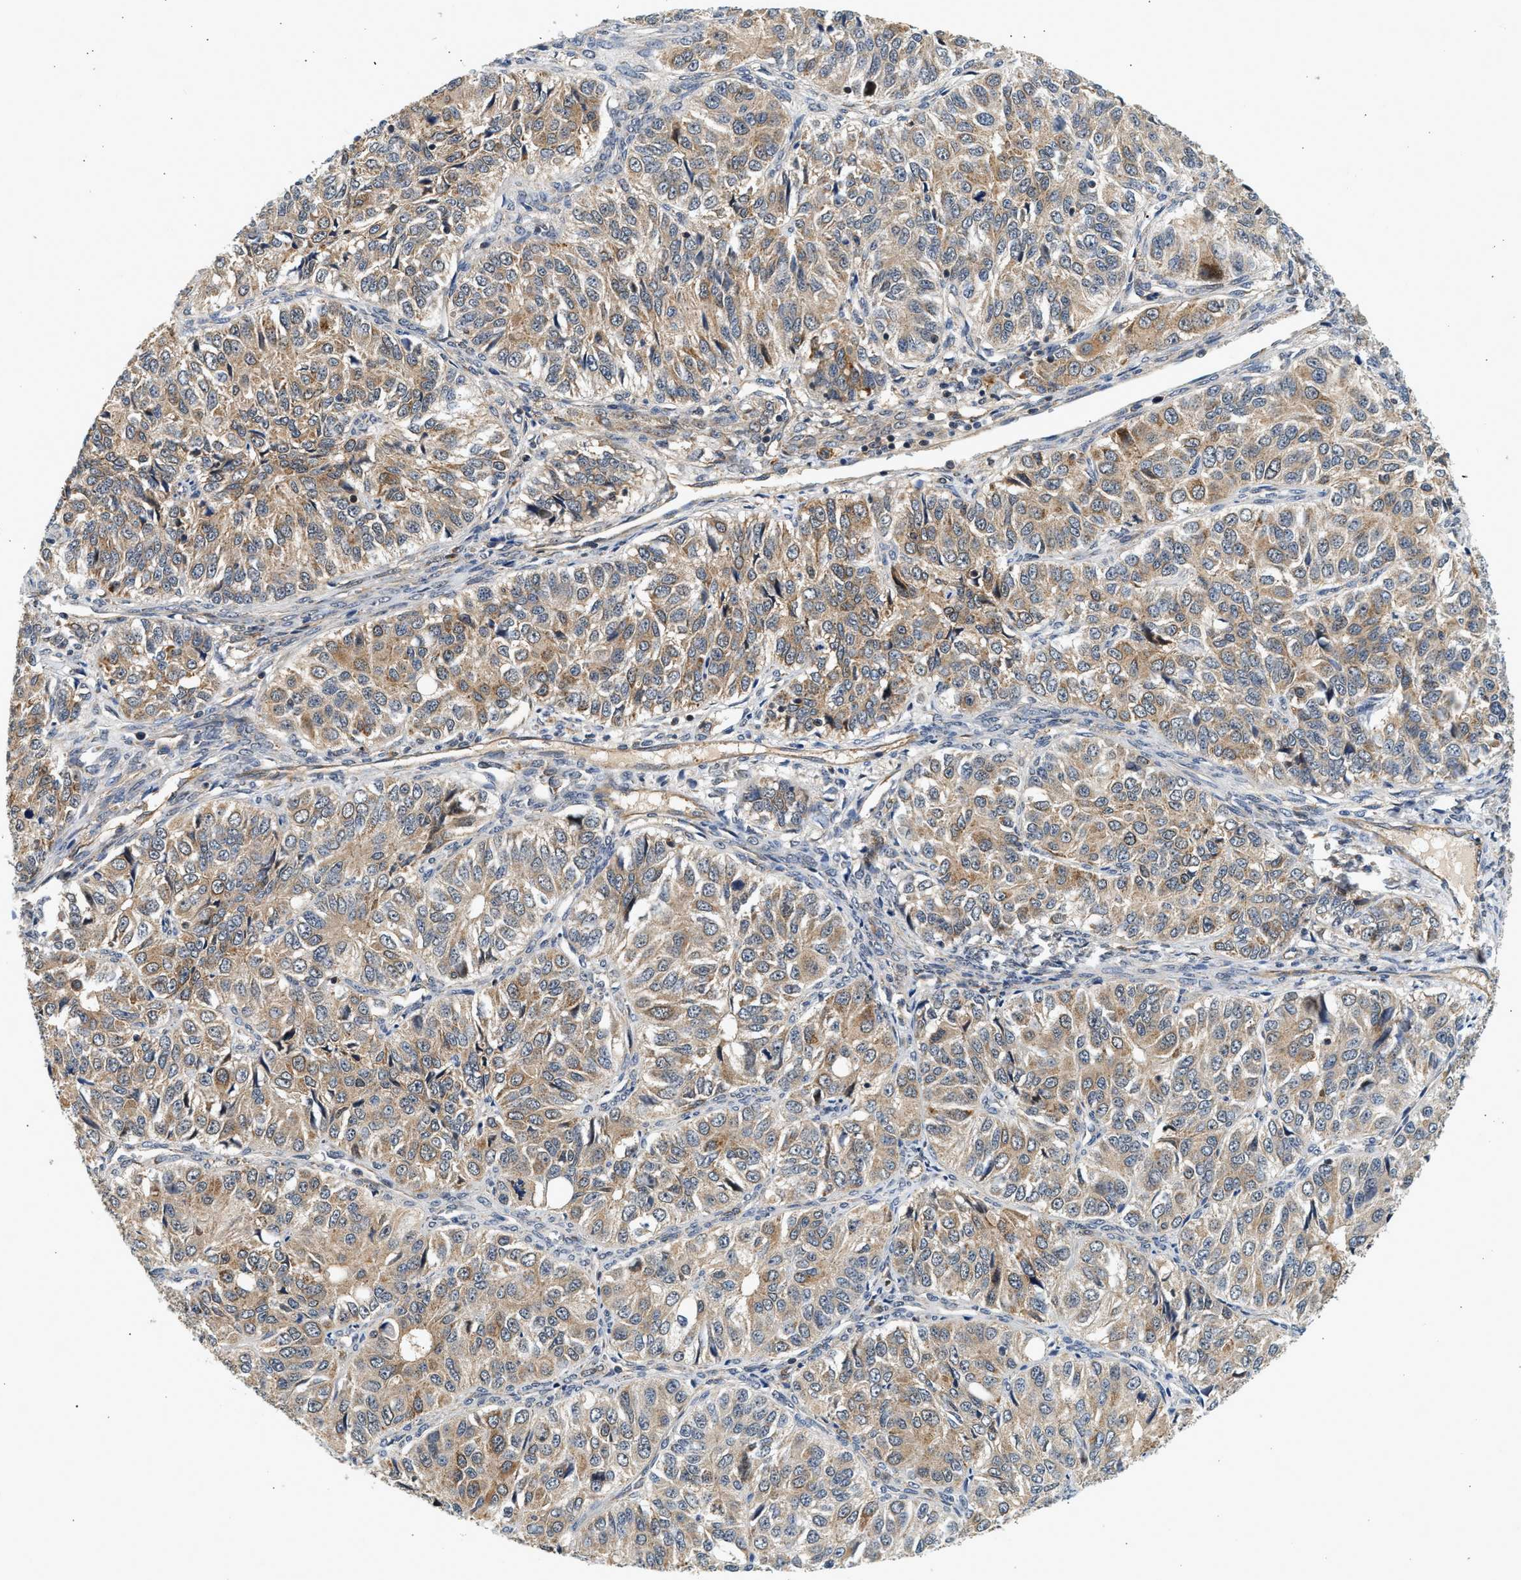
{"staining": {"intensity": "moderate", "quantity": ">75%", "location": "cytoplasmic/membranous"}, "tissue": "ovarian cancer", "cell_type": "Tumor cells", "image_type": "cancer", "snomed": [{"axis": "morphology", "description": "Carcinoma, endometroid"}, {"axis": "topography", "description": "Ovary"}], "caption": "Ovarian cancer (endometroid carcinoma) stained with a brown dye displays moderate cytoplasmic/membranous positive expression in about >75% of tumor cells.", "gene": "DUSP14", "patient": {"sex": "female", "age": 51}}